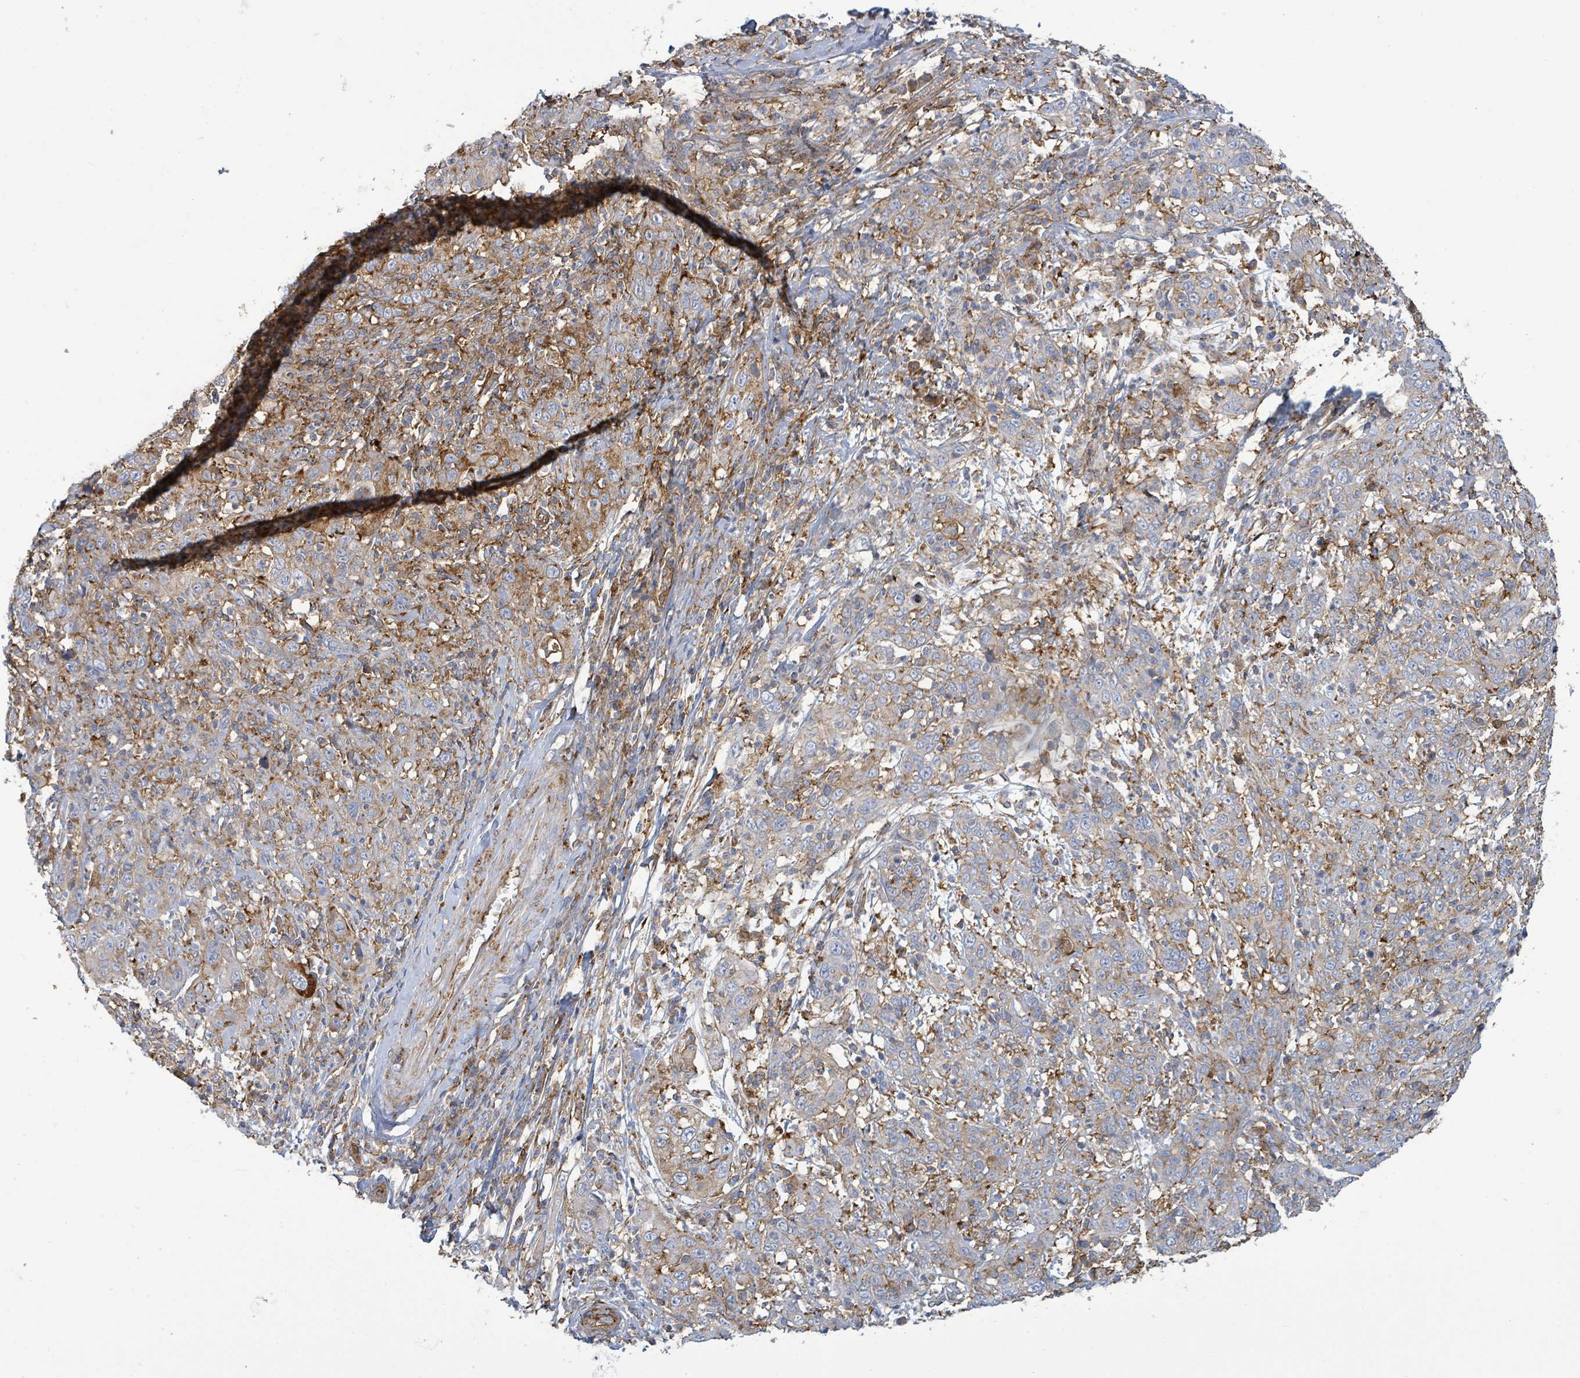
{"staining": {"intensity": "moderate", "quantity": ">75%", "location": "cytoplasmic/membranous"}, "tissue": "cervical cancer", "cell_type": "Tumor cells", "image_type": "cancer", "snomed": [{"axis": "morphology", "description": "Squamous cell carcinoma, NOS"}, {"axis": "topography", "description": "Cervix"}], "caption": "Immunohistochemistry of human squamous cell carcinoma (cervical) displays medium levels of moderate cytoplasmic/membranous expression in approximately >75% of tumor cells.", "gene": "EGFL7", "patient": {"sex": "female", "age": 46}}